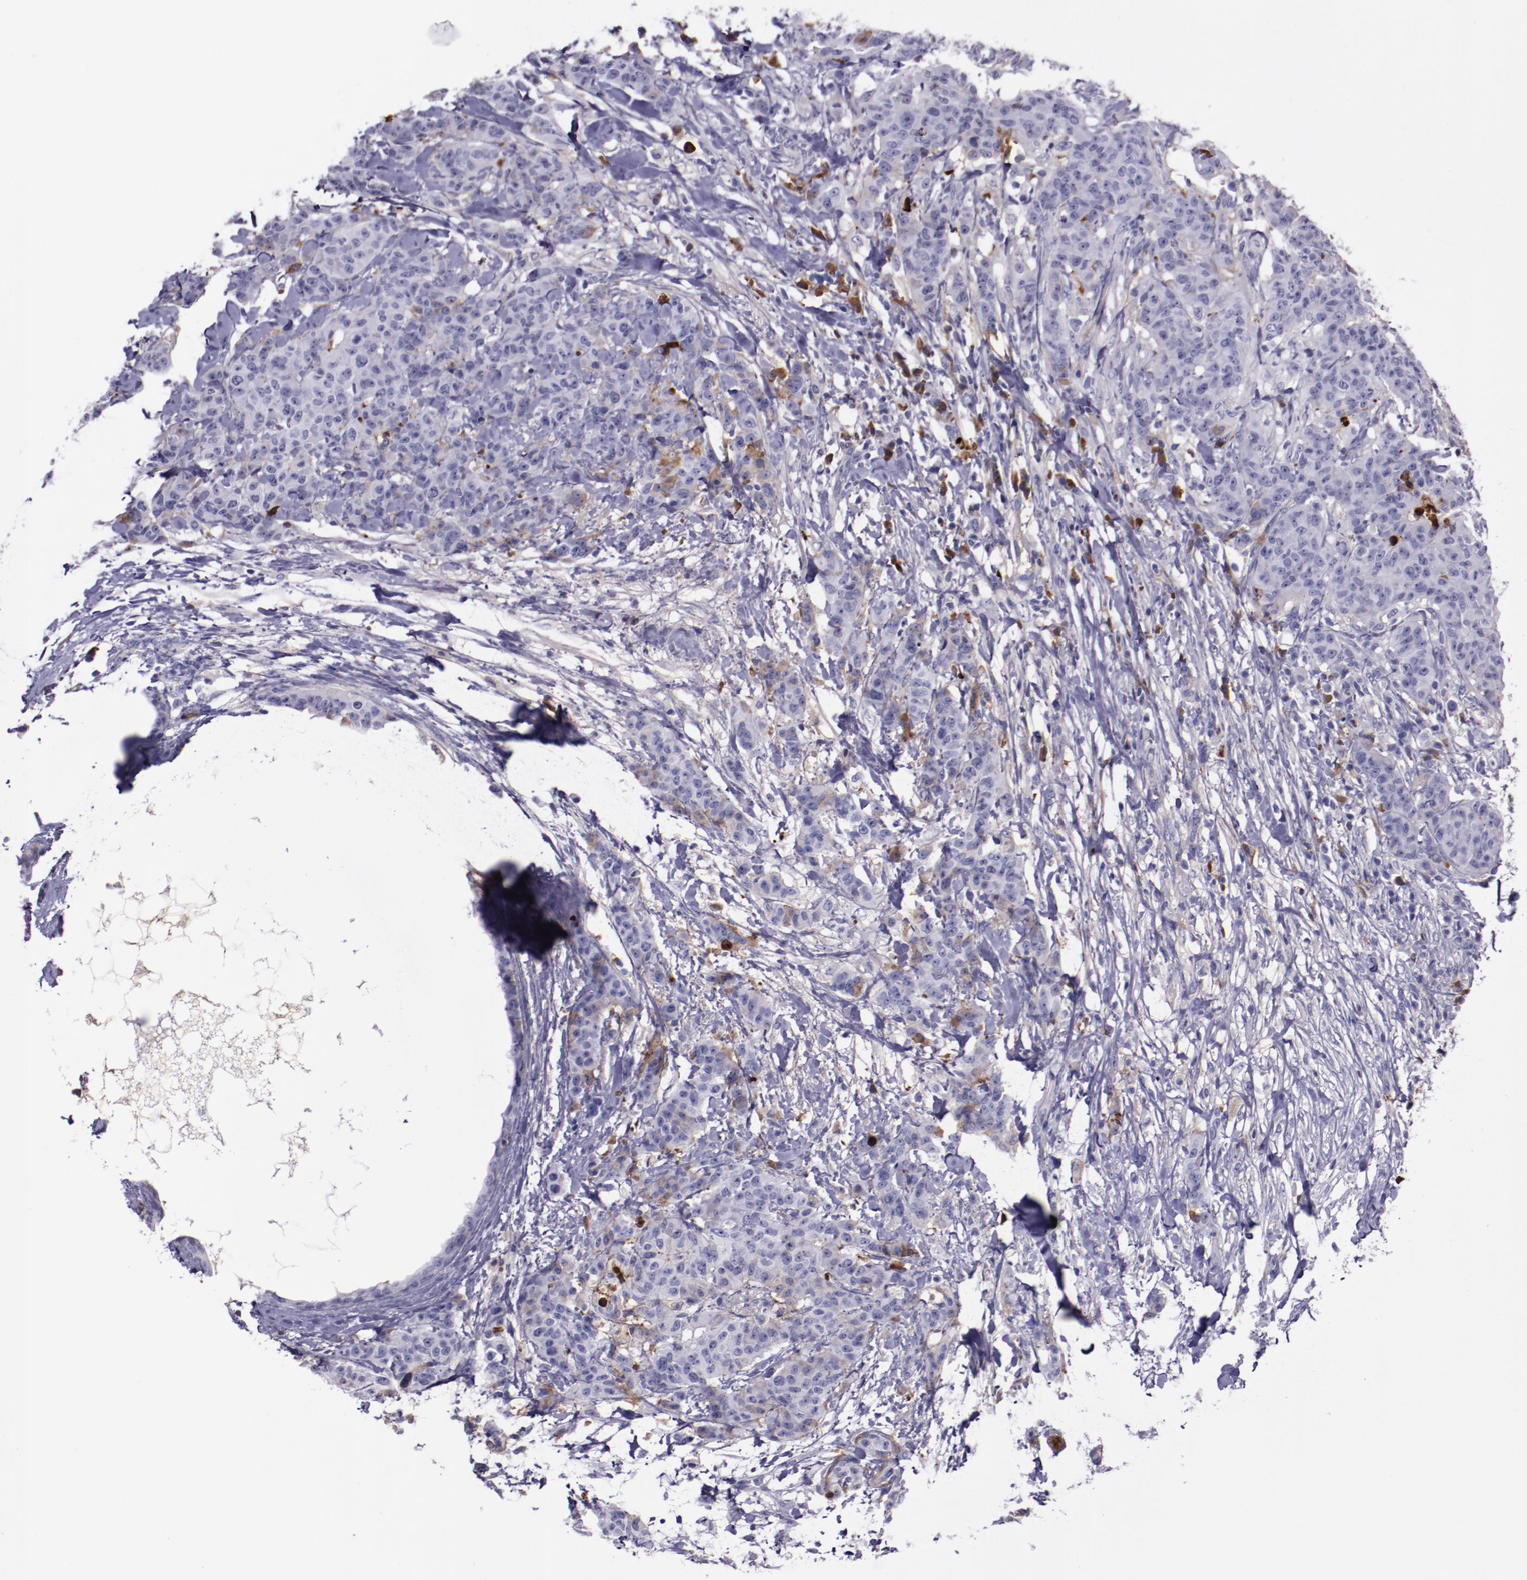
{"staining": {"intensity": "weak", "quantity": "<25%", "location": "cytoplasmic/membranous"}, "tissue": "breast cancer", "cell_type": "Tumor cells", "image_type": "cancer", "snomed": [{"axis": "morphology", "description": "Duct carcinoma"}, {"axis": "topography", "description": "Breast"}], "caption": "The immunohistochemistry (IHC) histopathology image has no significant expression in tumor cells of breast intraductal carcinoma tissue.", "gene": "APOH", "patient": {"sex": "female", "age": 40}}